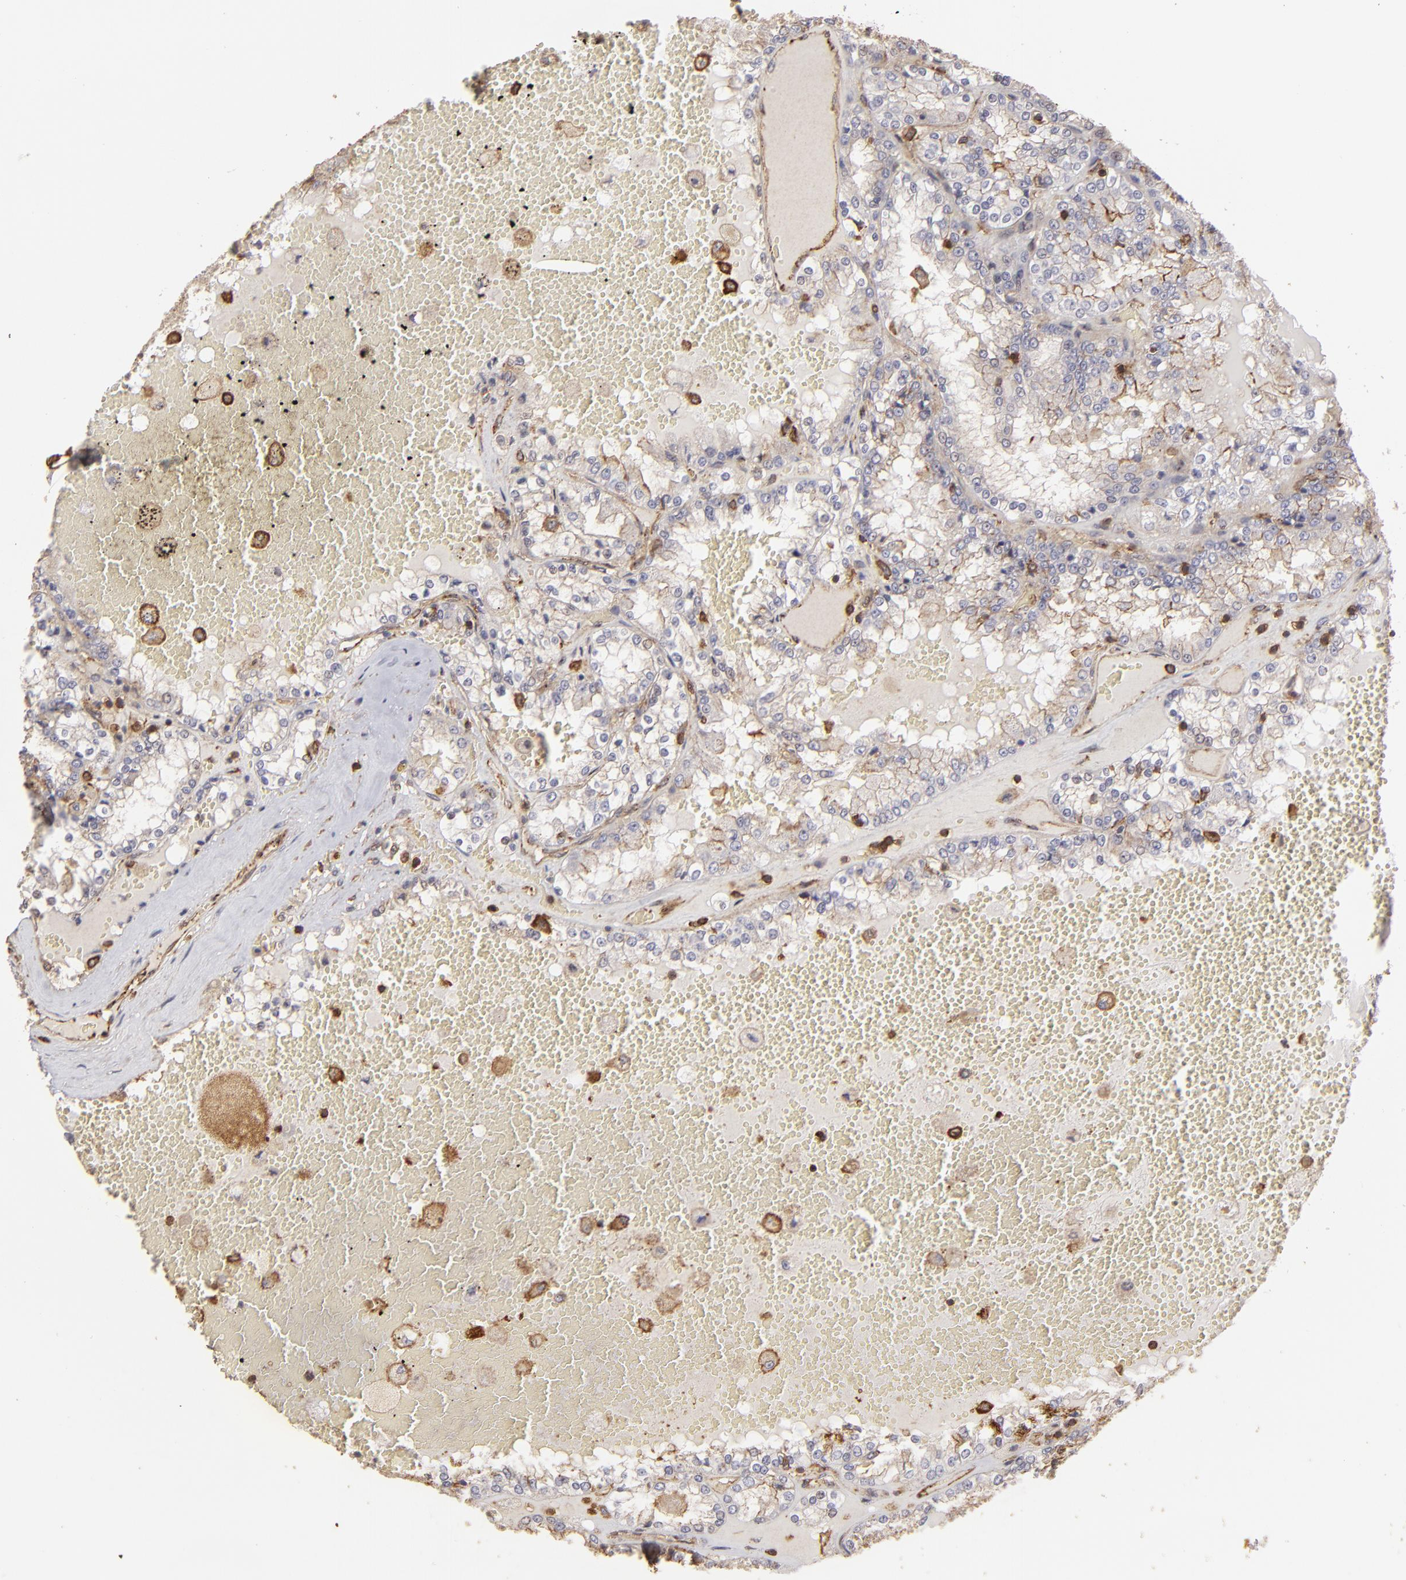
{"staining": {"intensity": "weak", "quantity": ">75%", "location": "cytoplasmic/membranous"}, "tissue": "renal cancer", "cell_type": "Tumor cells", "image_type": "cancer", "snomed": [{"axis": "morphology", "description": "Adenocarcinoma, NOS"}, {"axis": "topography", "description": "Kidney"}], "caption": "Immunohistochemical staining of adenocarcinoma (renal) demonstrates weak cytoplasmic/membranous protein expression in about >75% of tumor cells. (Stains: DAB in brown, nuclei in blue, Microscopy: brightfield microscopy at high magnification).", "gene": "ACTB", "patient": {"sex": "female", "age": 56}}